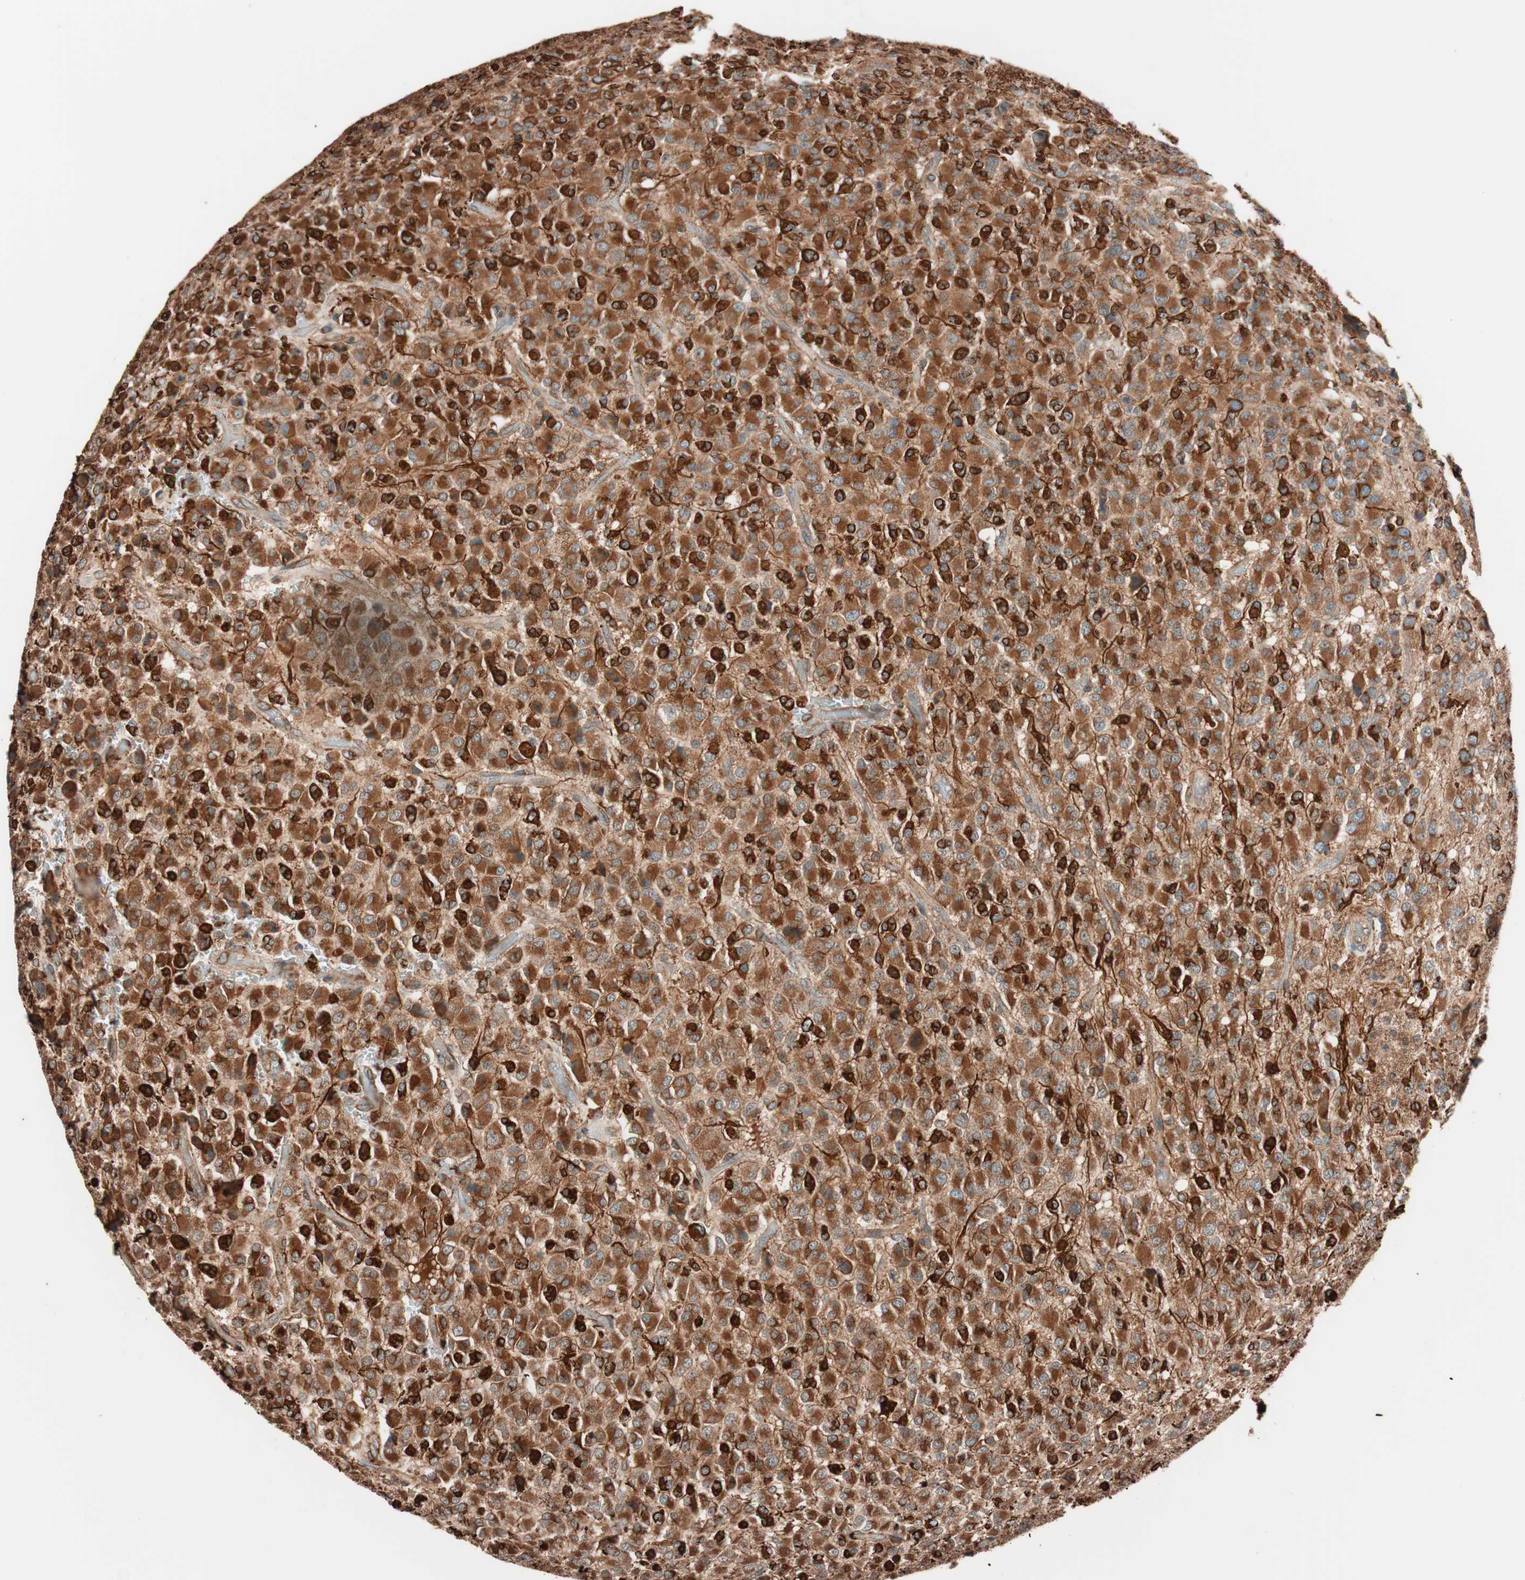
{"staining": {"intensity": "strong", "quantity": ">75%", "location": "cytoplasmic/membranous"}, "tissue": "glioma", "cell_type": "Tumor cells", "image_type": "cancer", "snomed": [{"axis": "morphology", "description": "Glioma, malignant, High grade"}, {"axis": "topography", "description": "pancreas cauda"}], "caption": "Immunohistochemical staining of human glioma demonstrates high levels of strong cytoplasmic/membranous protein positivity in approximately >75% of tumor cells.", "gene": "VEGFA", "patient": {"sex": "male", "age": 60}}